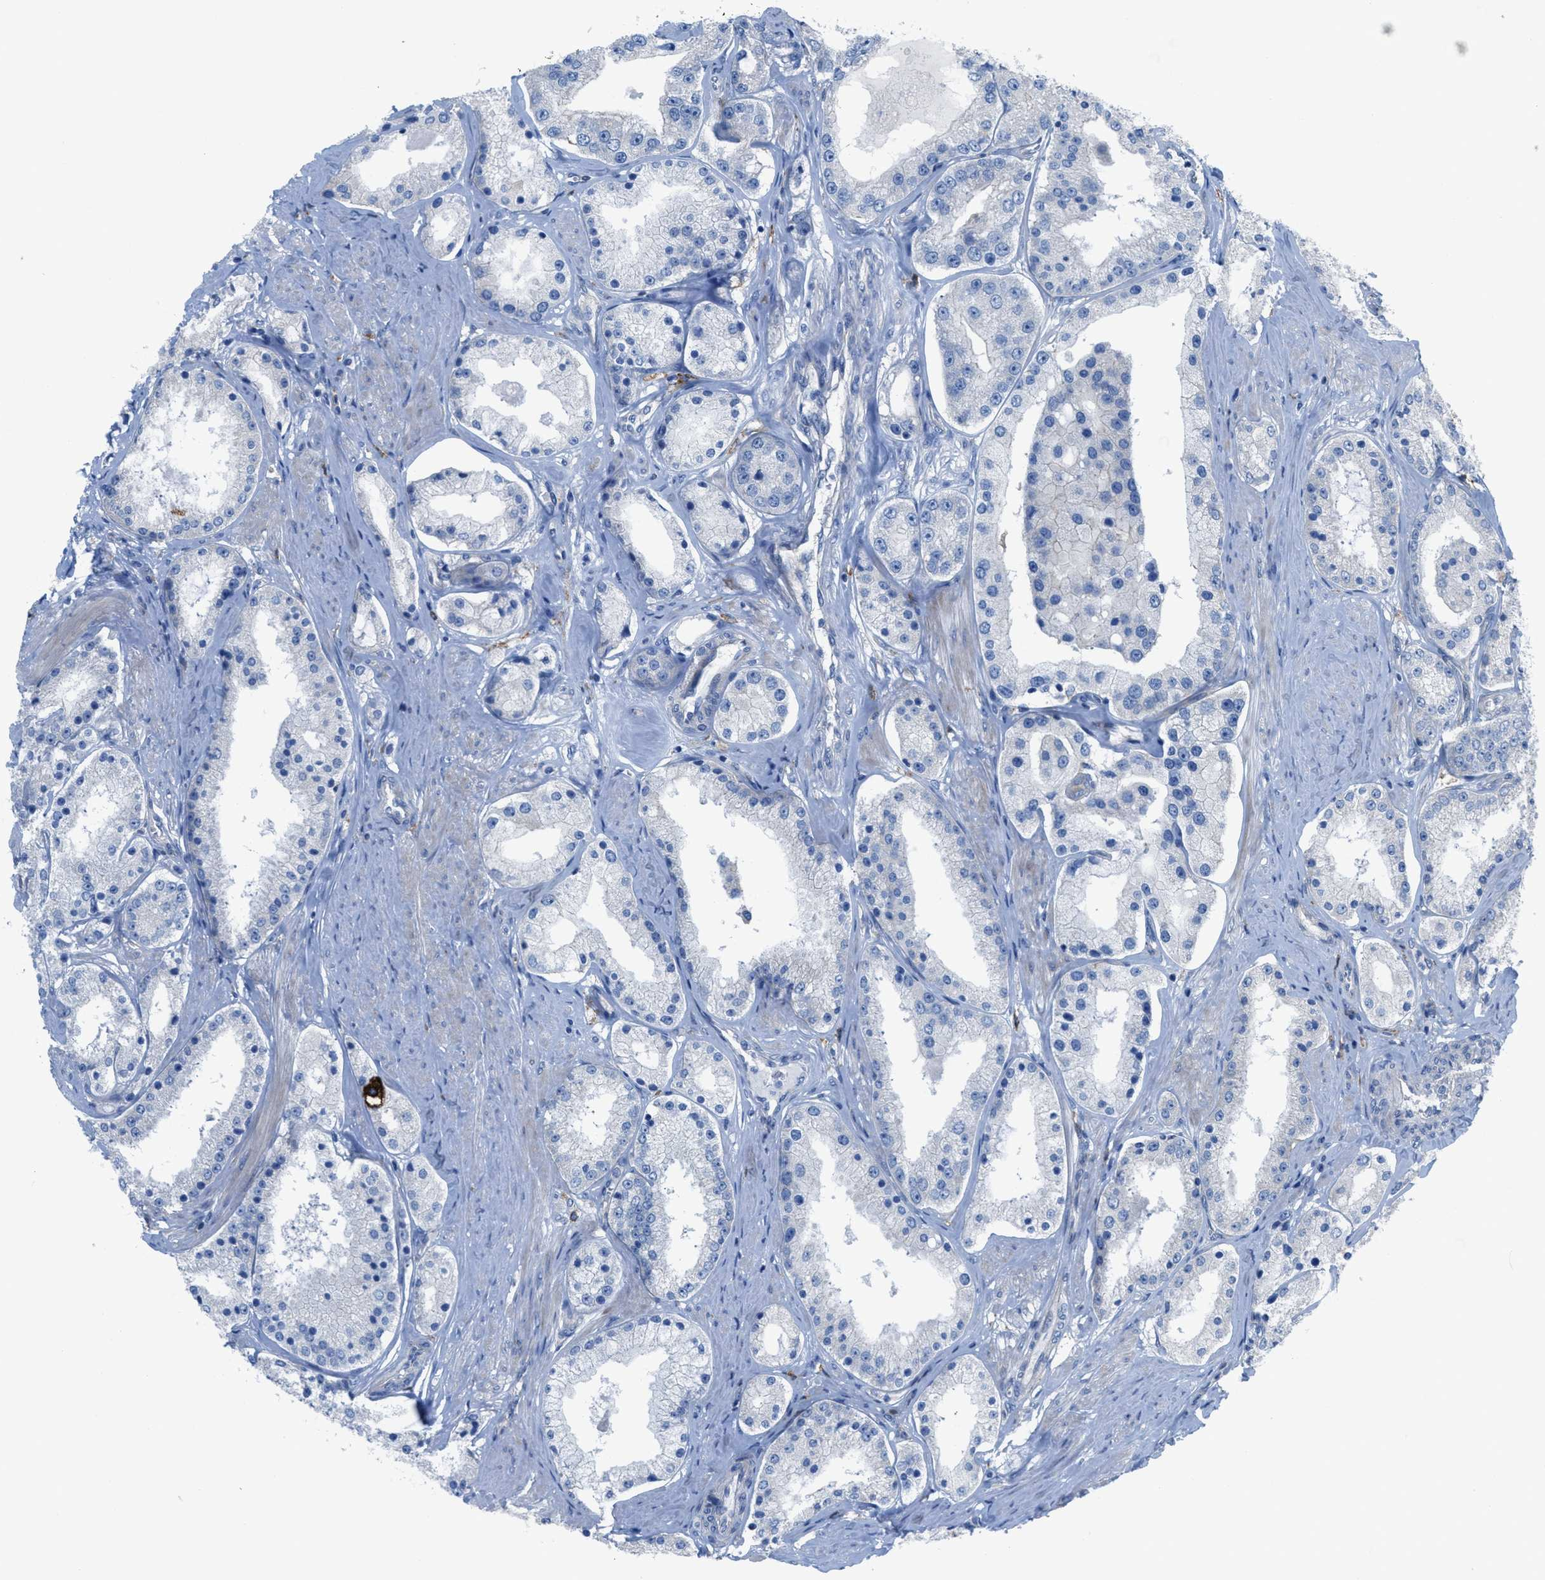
{"staining": {"intensity": "negative", "quantity": "none", "location": "none"}, "tissue": "prostate cancer", "cell_type": "Tumor cells", "image_type": "cancer", "snomed": [{"axis": "morphology", "description": "Adenocarcinoma, Low grade"}, {"axis": "topography", "description": "Prostate"}], "caption": "A high-resolution photomicrograph shows IHC staining of prostate cancer, which exhibits no significant expression in tumor cells.", "gene": "EGFR", "patient": {"sex": "male", "age": 63}}